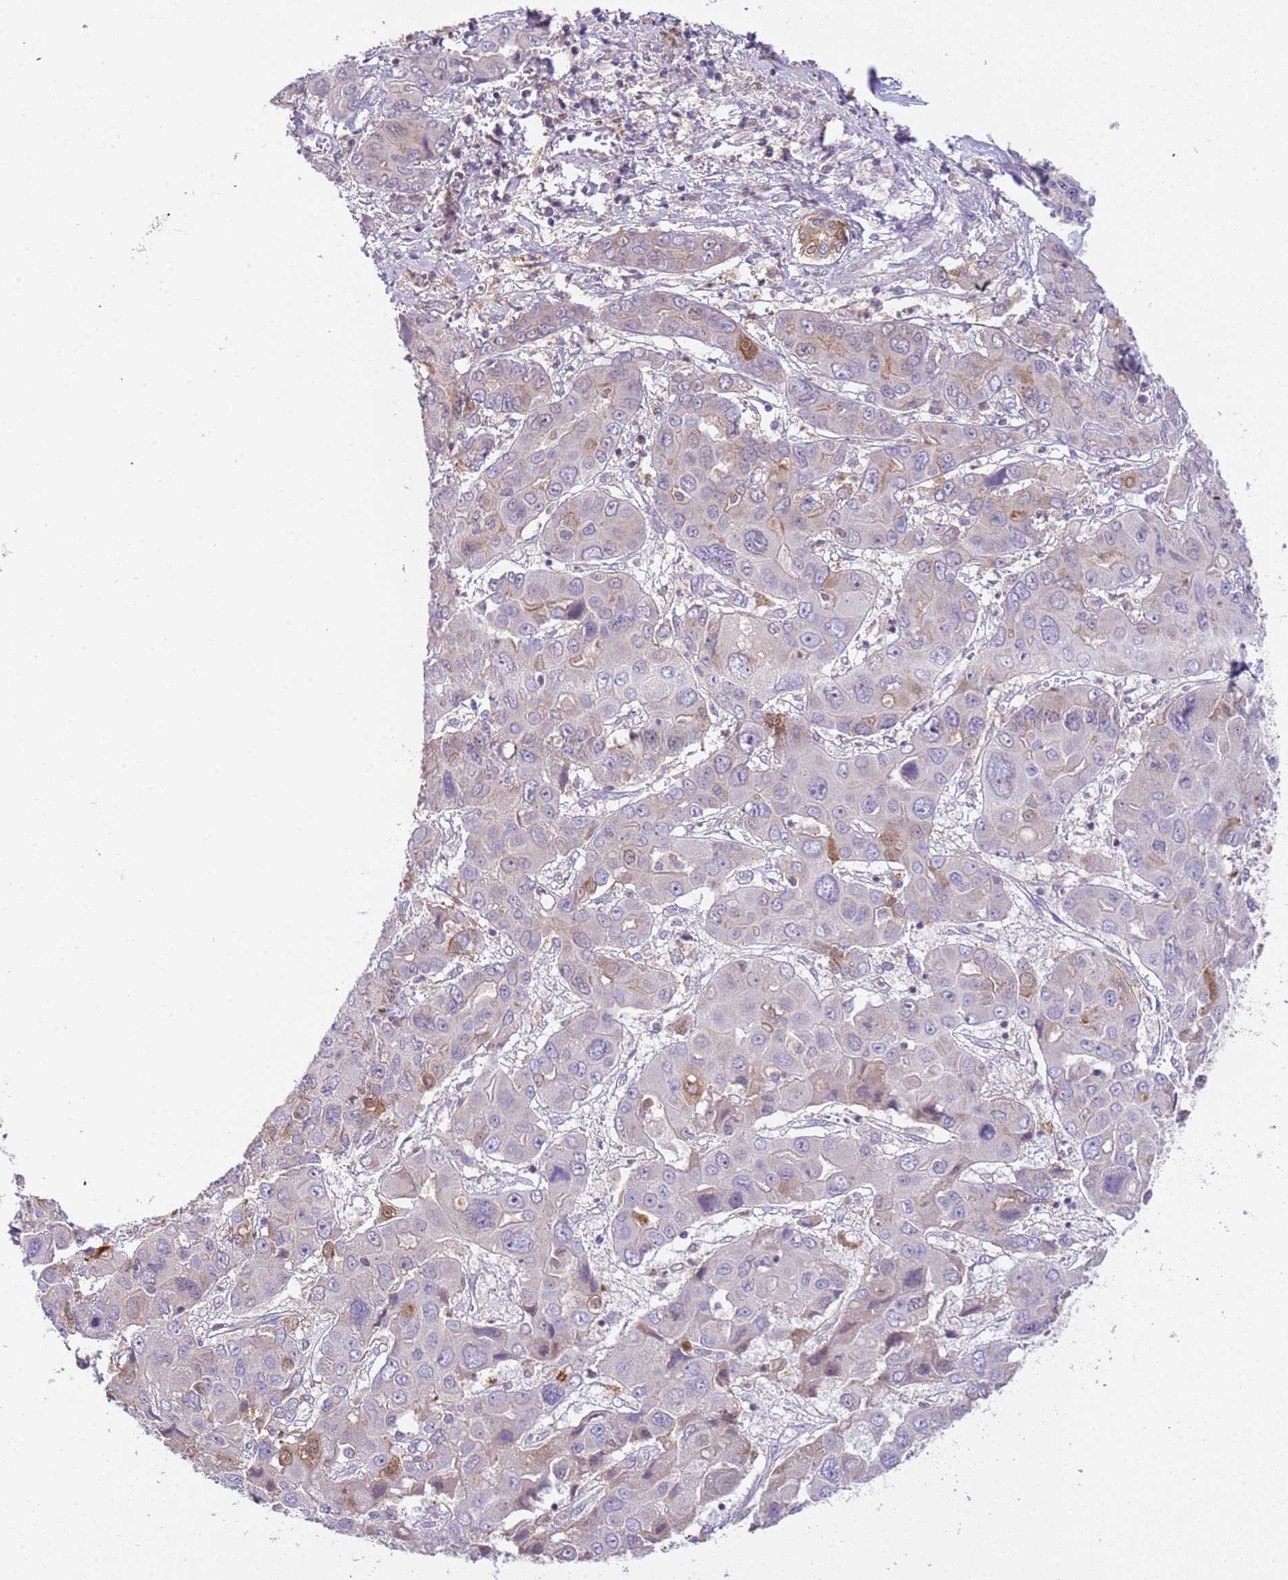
{"staining": {"intensity": "weak", "quantity": "<25%", "location": "cytoplasmic/membranous,nuclear"}, "tissue": "liver cancer", "cell_type": "Tumor cells", "image_type": "cancer", "snomed": [{"axis": "morphology", "description": "Cholangiocarcinoma"}, {"axis": "topography", "description": "Liver"}], "caption": "Immunohistochemistry photomicrograph of human liver cancer (cholangiocarcinoma) stained for a protein (brown), which reveals no staining in tumor cells.", "gene": "PLCXD3", "patient": {"sex": "male", "age": 67}}